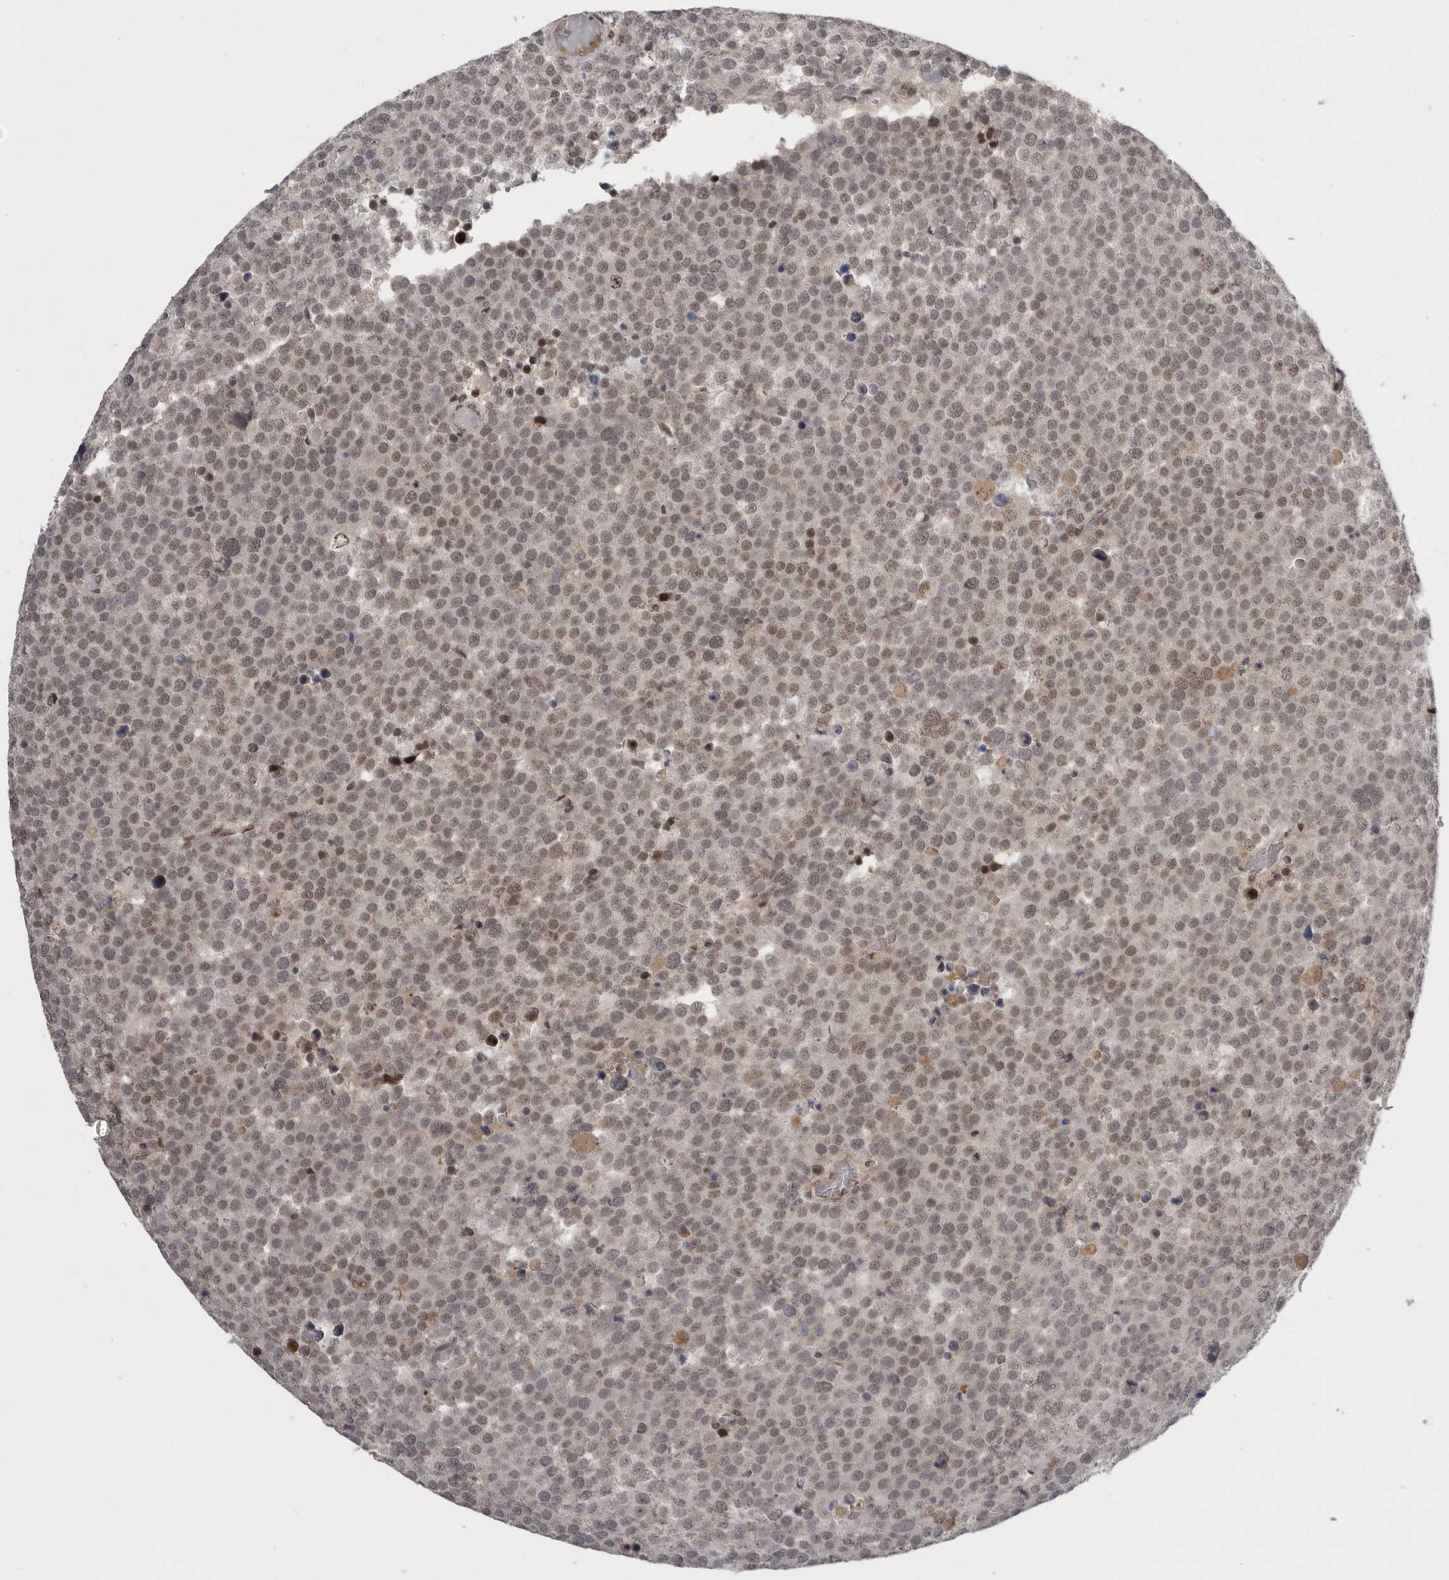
{"staining": {"intensity": "moderate", "quantity": ">75%", "location": "nuclear"}, "tissue": "testis cancer", "cell_type": "Tumor cells", "image_type": "cancer", "snomed": [{"axis": "morphology", "description": "Seminoma, NOS"}, {"axis": "topography", "description": "Testis"}], "caption": "Immunohistochemical staining of testis cancer demonstrates moderate nuclear protein expression in about >75% of tumor cells. (brown staining indicates protein expression, while blue staining denotes nuclei).", "gene": "POU5F1", "patient": {"sex": "male", "age": 71}}